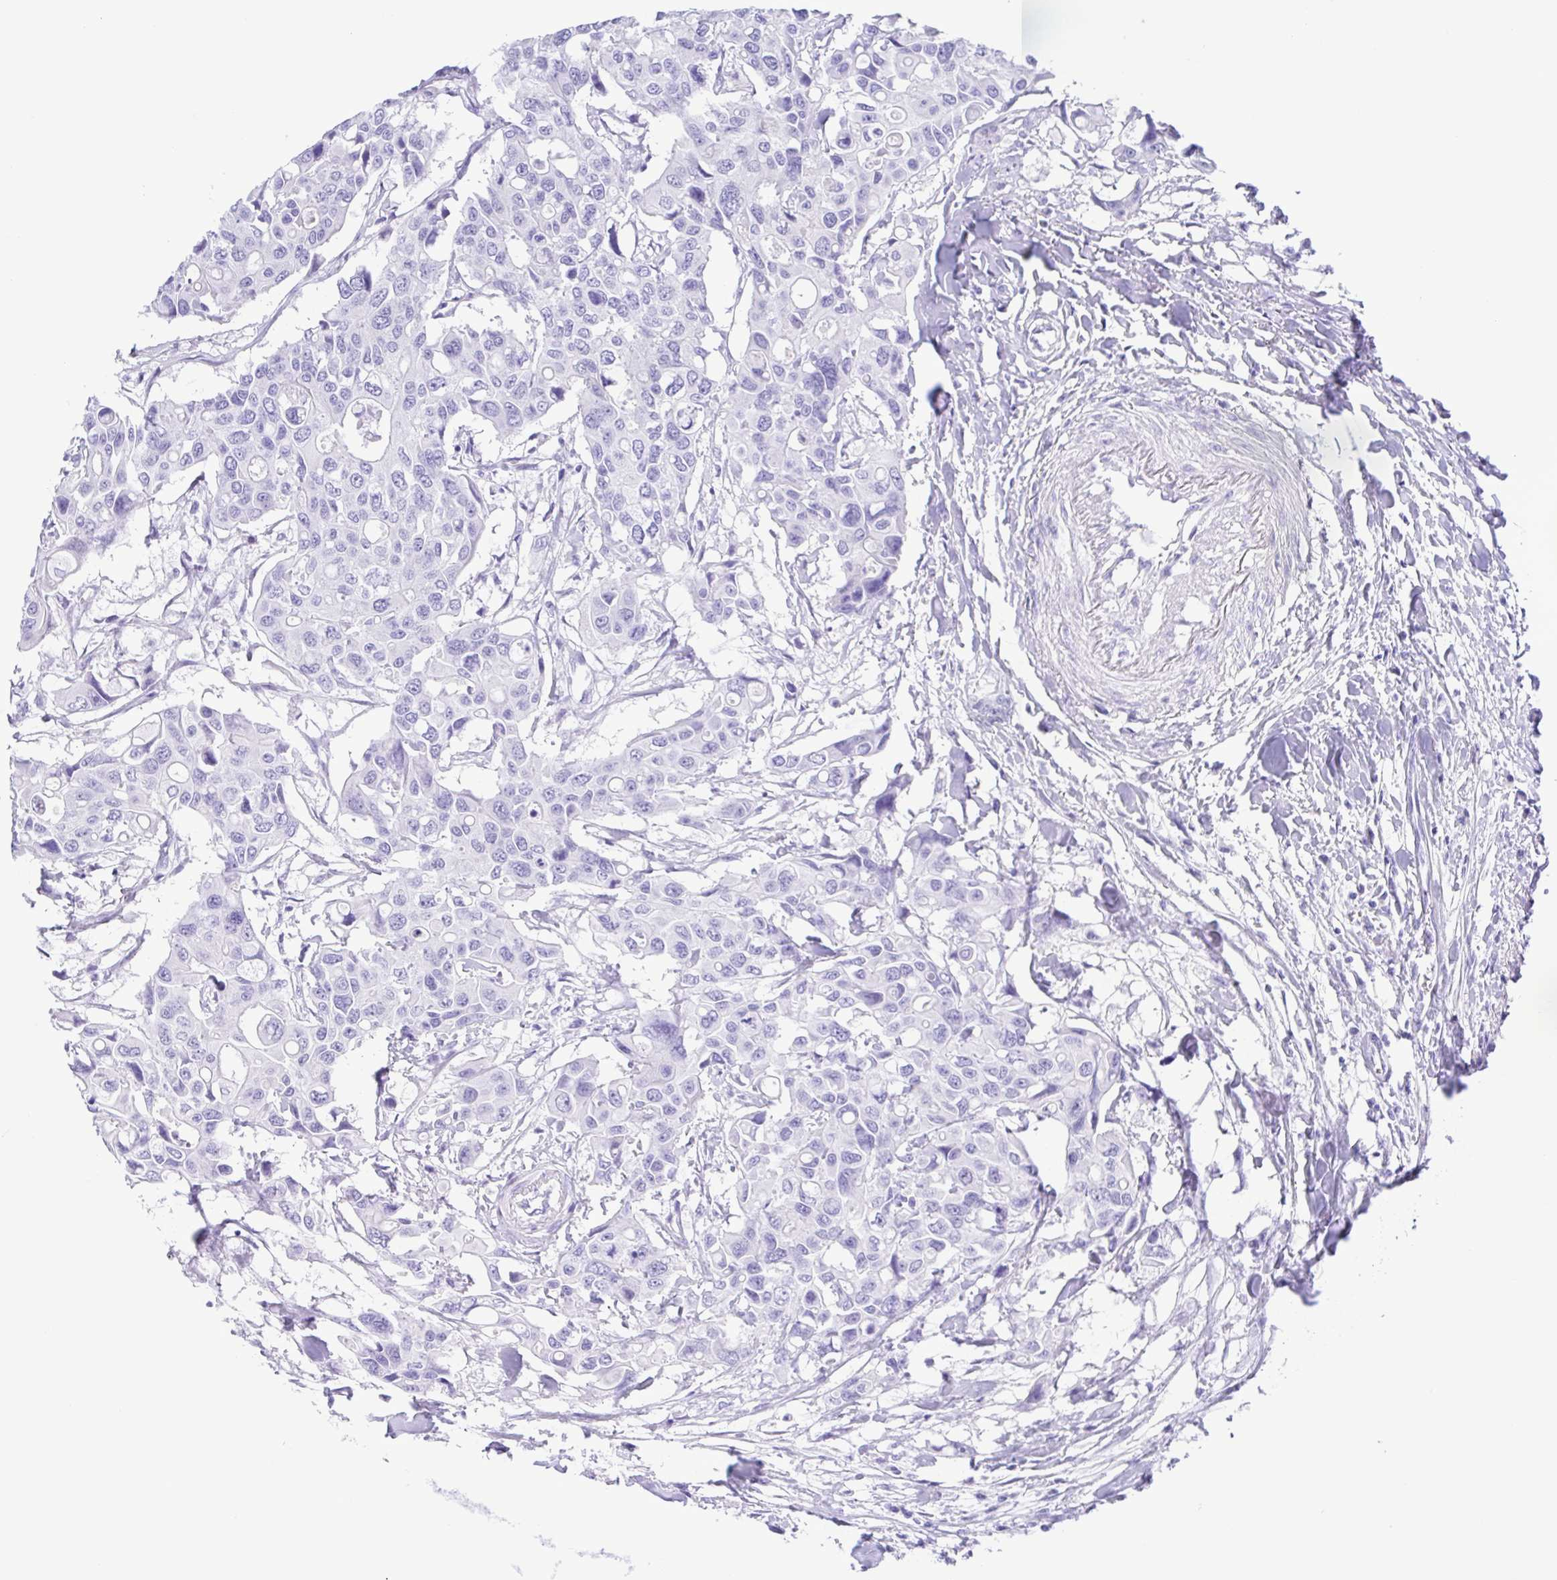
{"staining": {"intensity": "negative", "quantity": "none", "location": "none"}, "tissue": "colorectal cancer", "cell_type": "Tumor cells", "image_type": "cancer", "snomed": [{"axis": "morphology", "description": "Adenocarcinoma, NOS"}, {"axis": "topography", "description": "Colon"}], "caption": "This micrograph is of colorectal cancer (adenocarcinoma) stained with immunohistochemistry to label a protein in brown with the nuclei are counter-stained blue. There is no staining in tumor cells. (Brightfield microscopy of DAB immunohistochemistry at high magnification).", "gene": "OVGP1", "patient": {"sex": "male", "age": 77}}